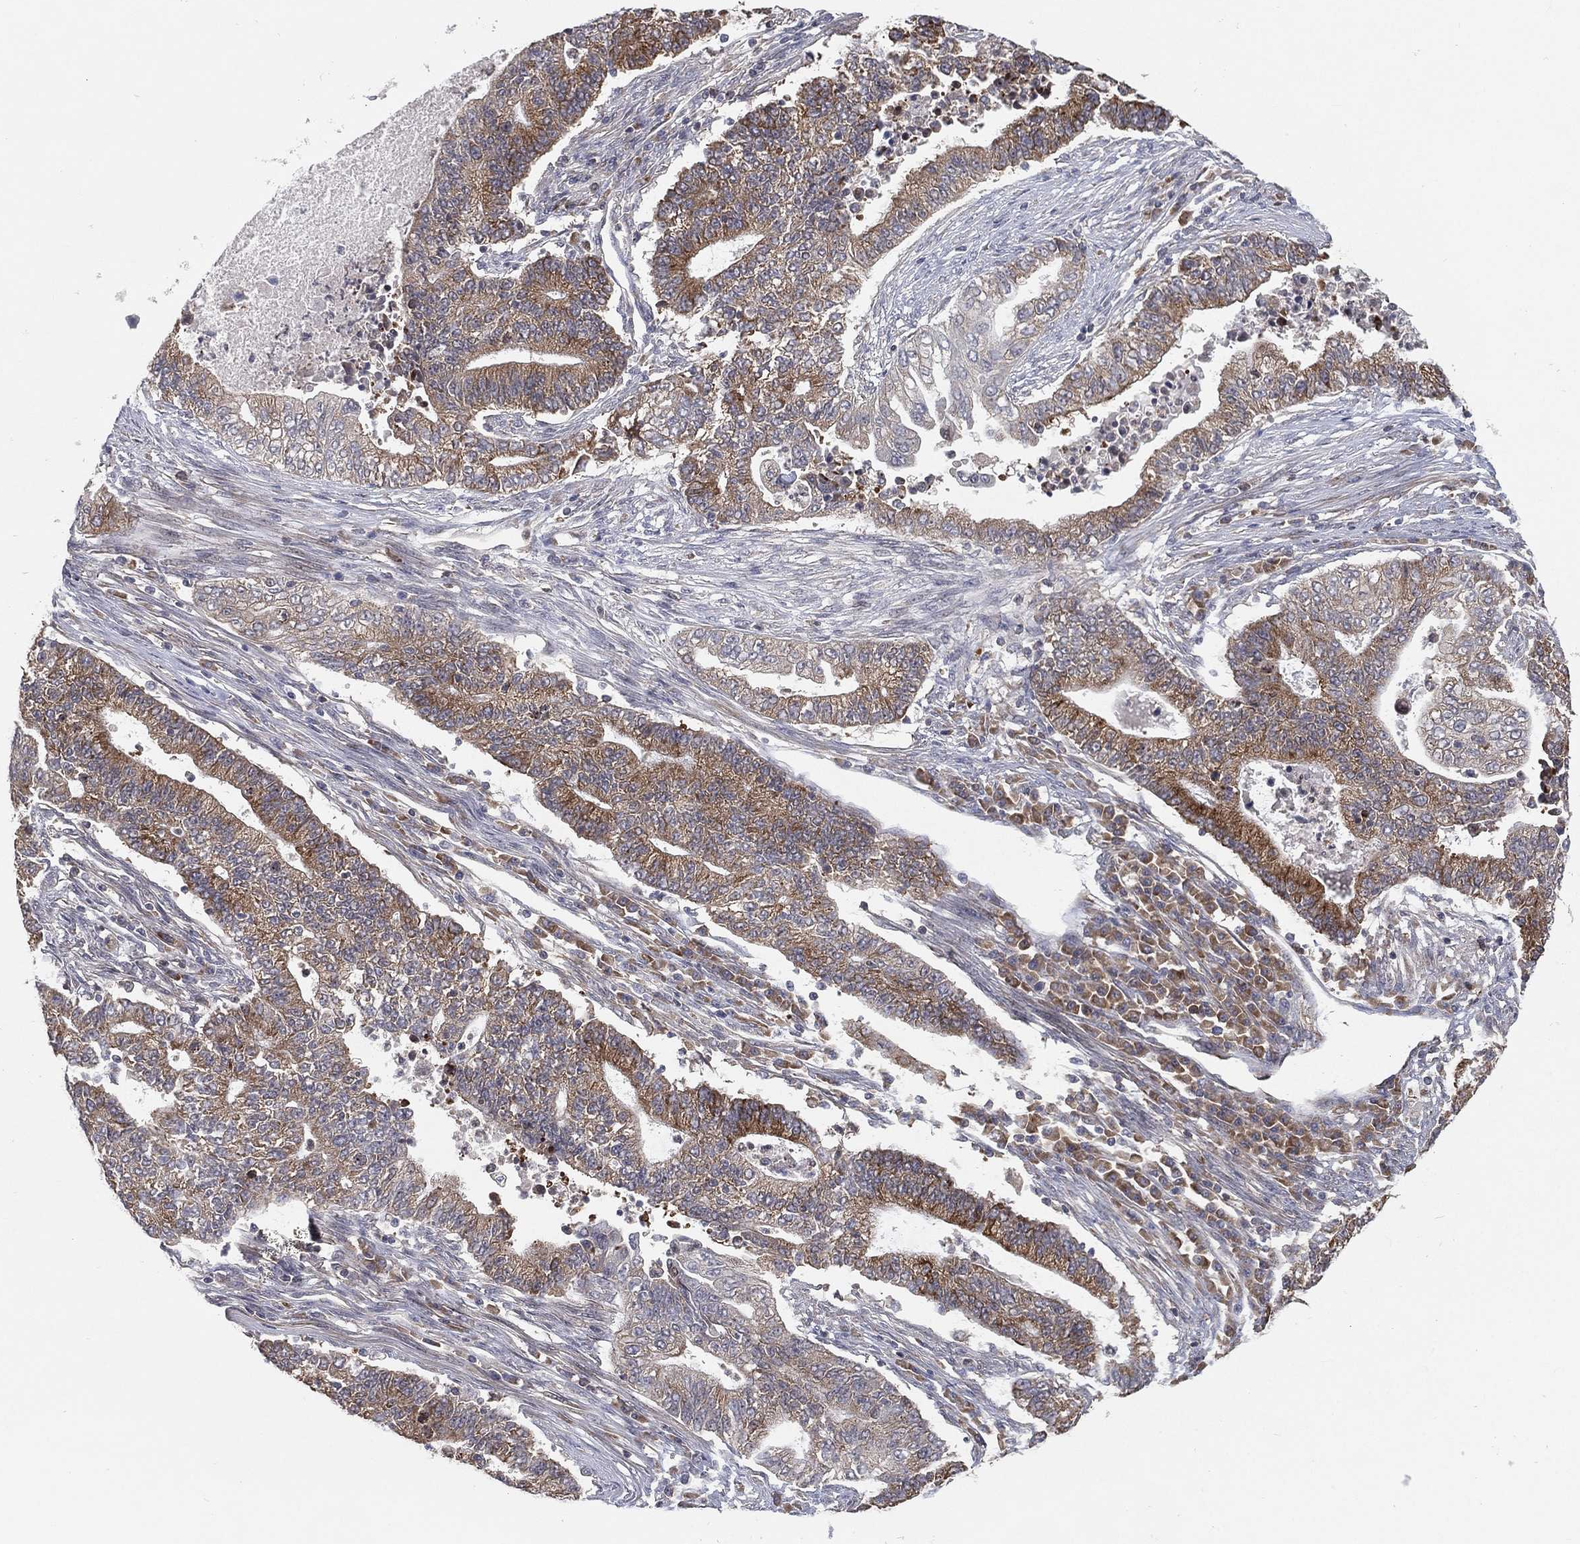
{"staining": {"intensity": "moderate", "quantity": "25%-75%", "location": "cytoplasmic/membranous"}, "tissue": "endometrial cancer", "cell_type": "Tumor cells", "image_type": "cancer", "snomed": [{"axis": "morphology", "description": "Adenocarcinoma, NOS"}, {"axis": "topography", "description": "Uterus"}, {"axis": "topography", "description": "Endometrium"}], "caption": "Tumor cells reveal medium levels of moderate cytoplasmic/membranous positivity in about 25%-75% of cells in human endometrial adenocarcinoma.", "gene": "TMTC4", "patient": {"sex": "female", "age": 54}}